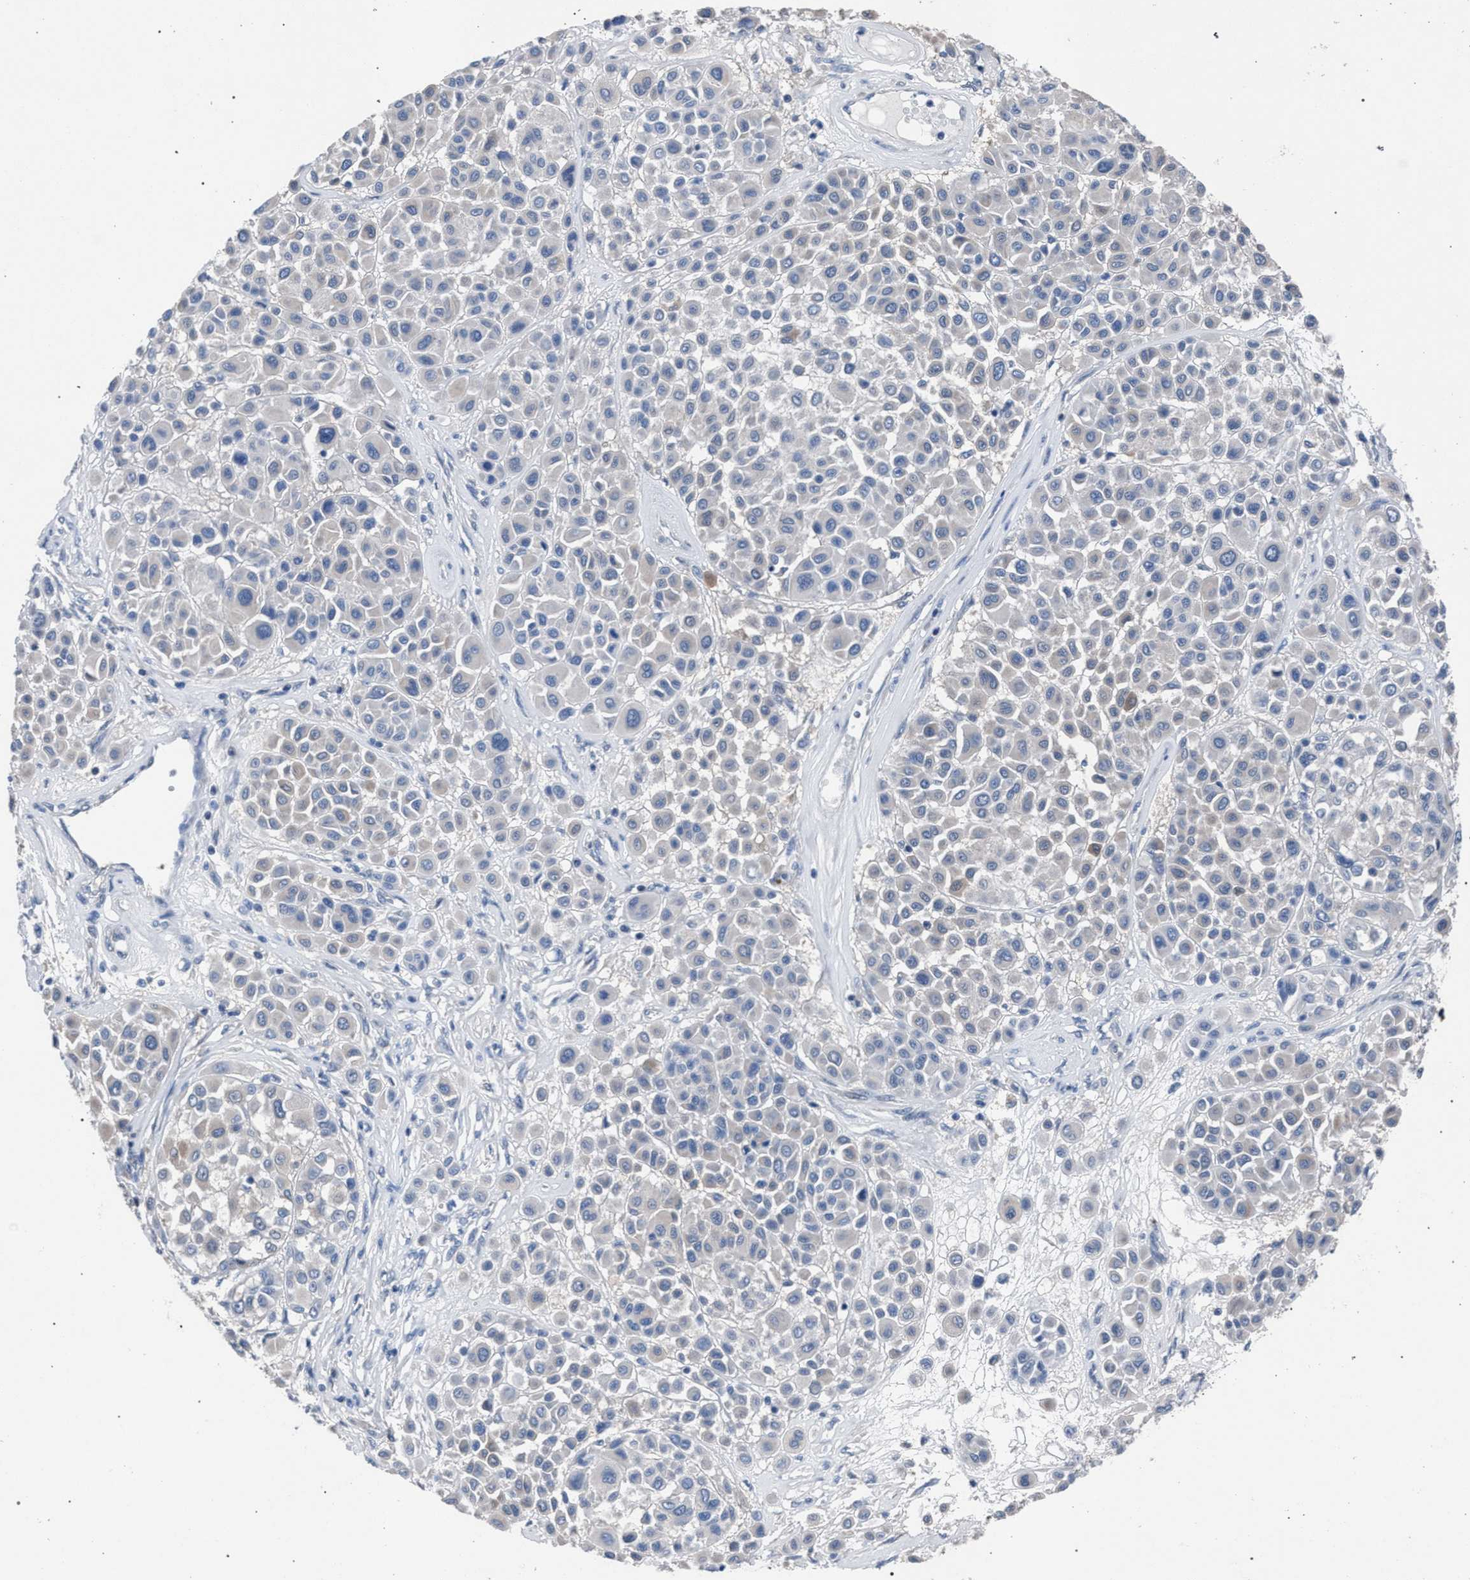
{"staining": {"intensity": "negative", "quantity": "none", "location": "none"}, "tissue": "melanoma", "cell_type": "Tumor cells", "image_type": "cancer", "snomed": [{"axis": "morphology", "description": "Malignant melanoma, Metastatic site"}, {"axis": "topography", "description": "Soft tissue"}], "caption": "High magnification brightfield microscopy of melanoma stained with DAB (3,3'-diaminobenzidine) (brown) and counterstained with hematoxylin (blue): tumor cells show no significant staining.", "gene": "CRYZ", "patient": {"sex": "male", "age": 41}}